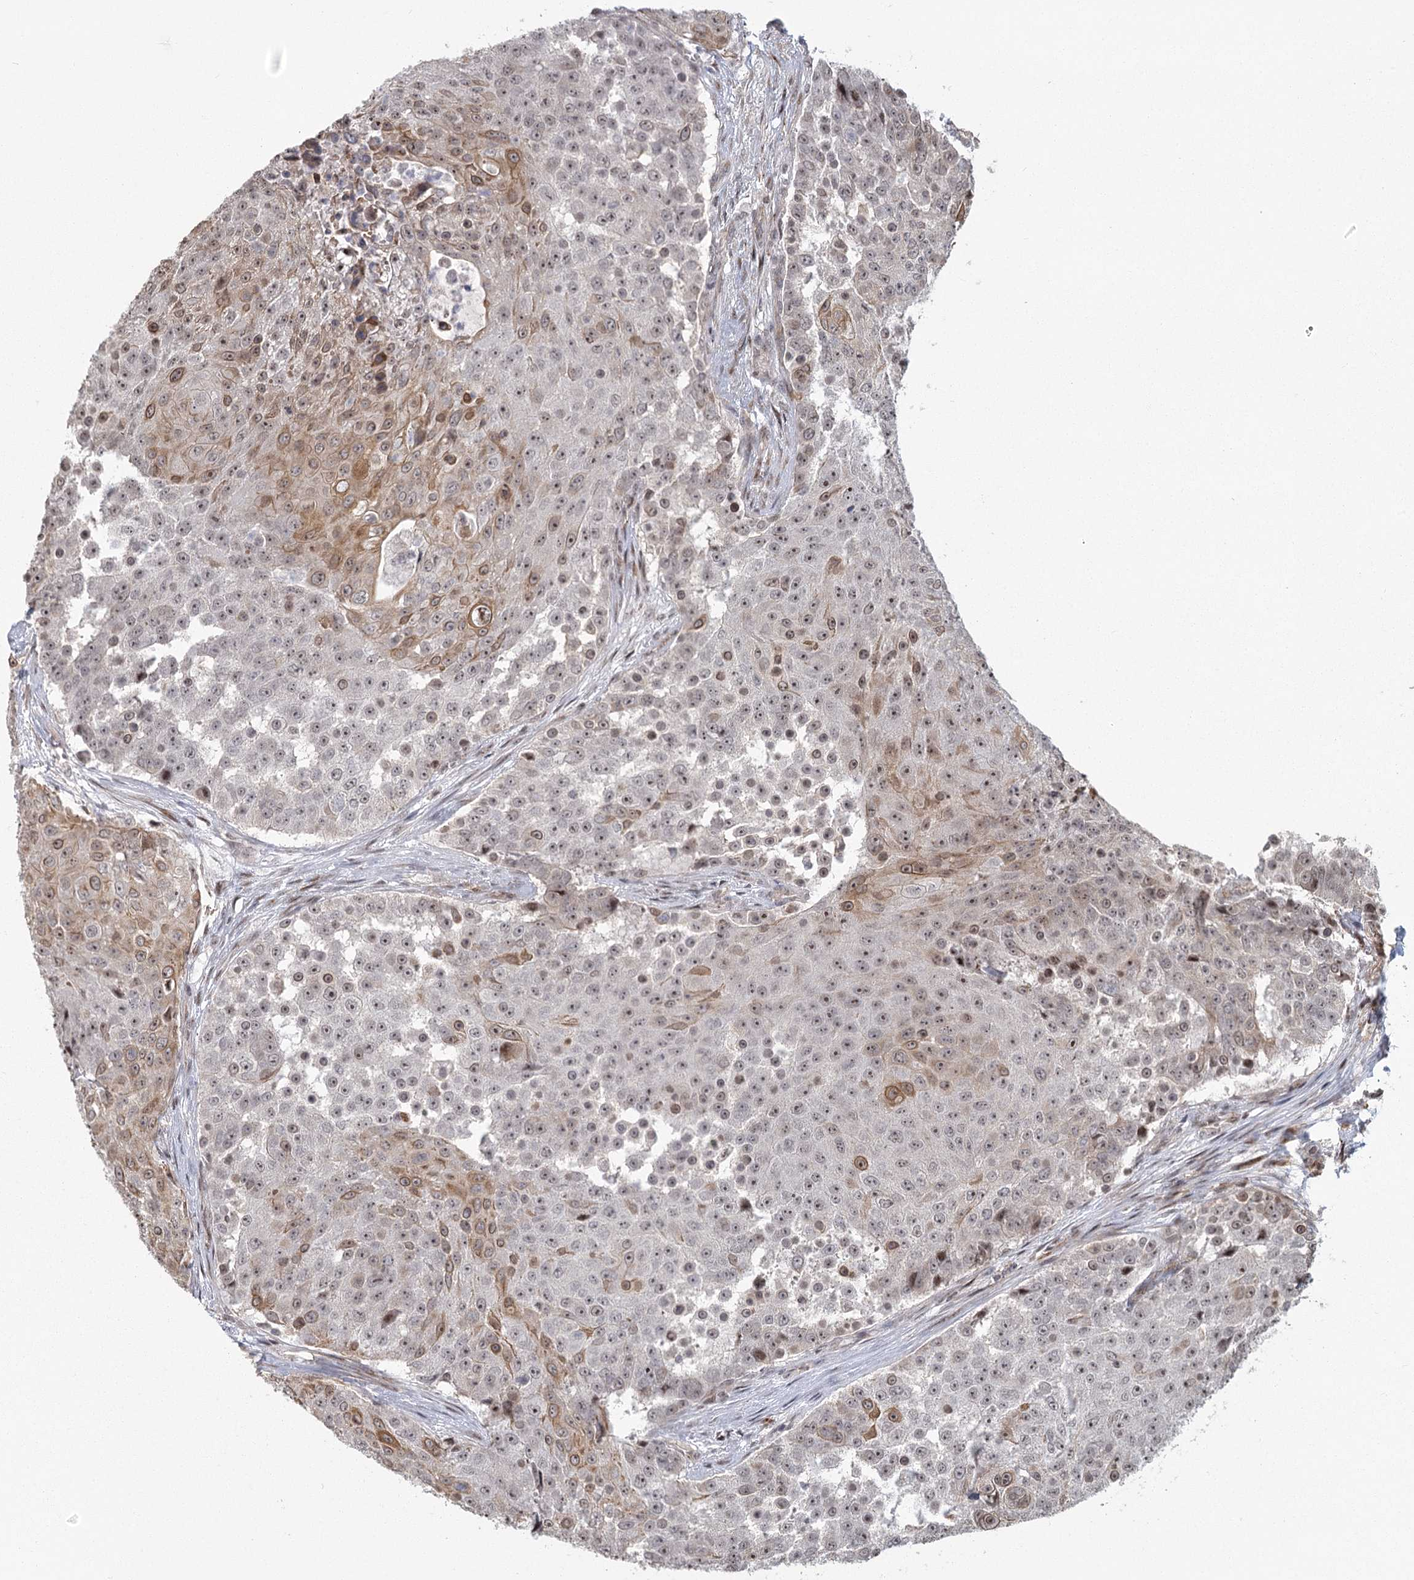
{"staining": {"intensity": "moderate", "quantity": "25%-75%", "location": "cytoplasmic/membranous,nuclear"}, "tissue": "urothelial cancer", "cell_type": "Tumor cells", "image_type": "cancer", "snomed": [{"axis": "morphology", "description": "Urothelial carcinoma, High grade"}, {"axis": "topography", "description": "Urinary bladder"}], "caption": "Urothelial carcinoma (high-grade) stained with a brown dye reveals moderate cytoplasmic/membranous and nuclear positive staining in about 25%-75% of tumor cells.", "gene": "PARM1", "patient": {"sex": "female", "age": 63}}